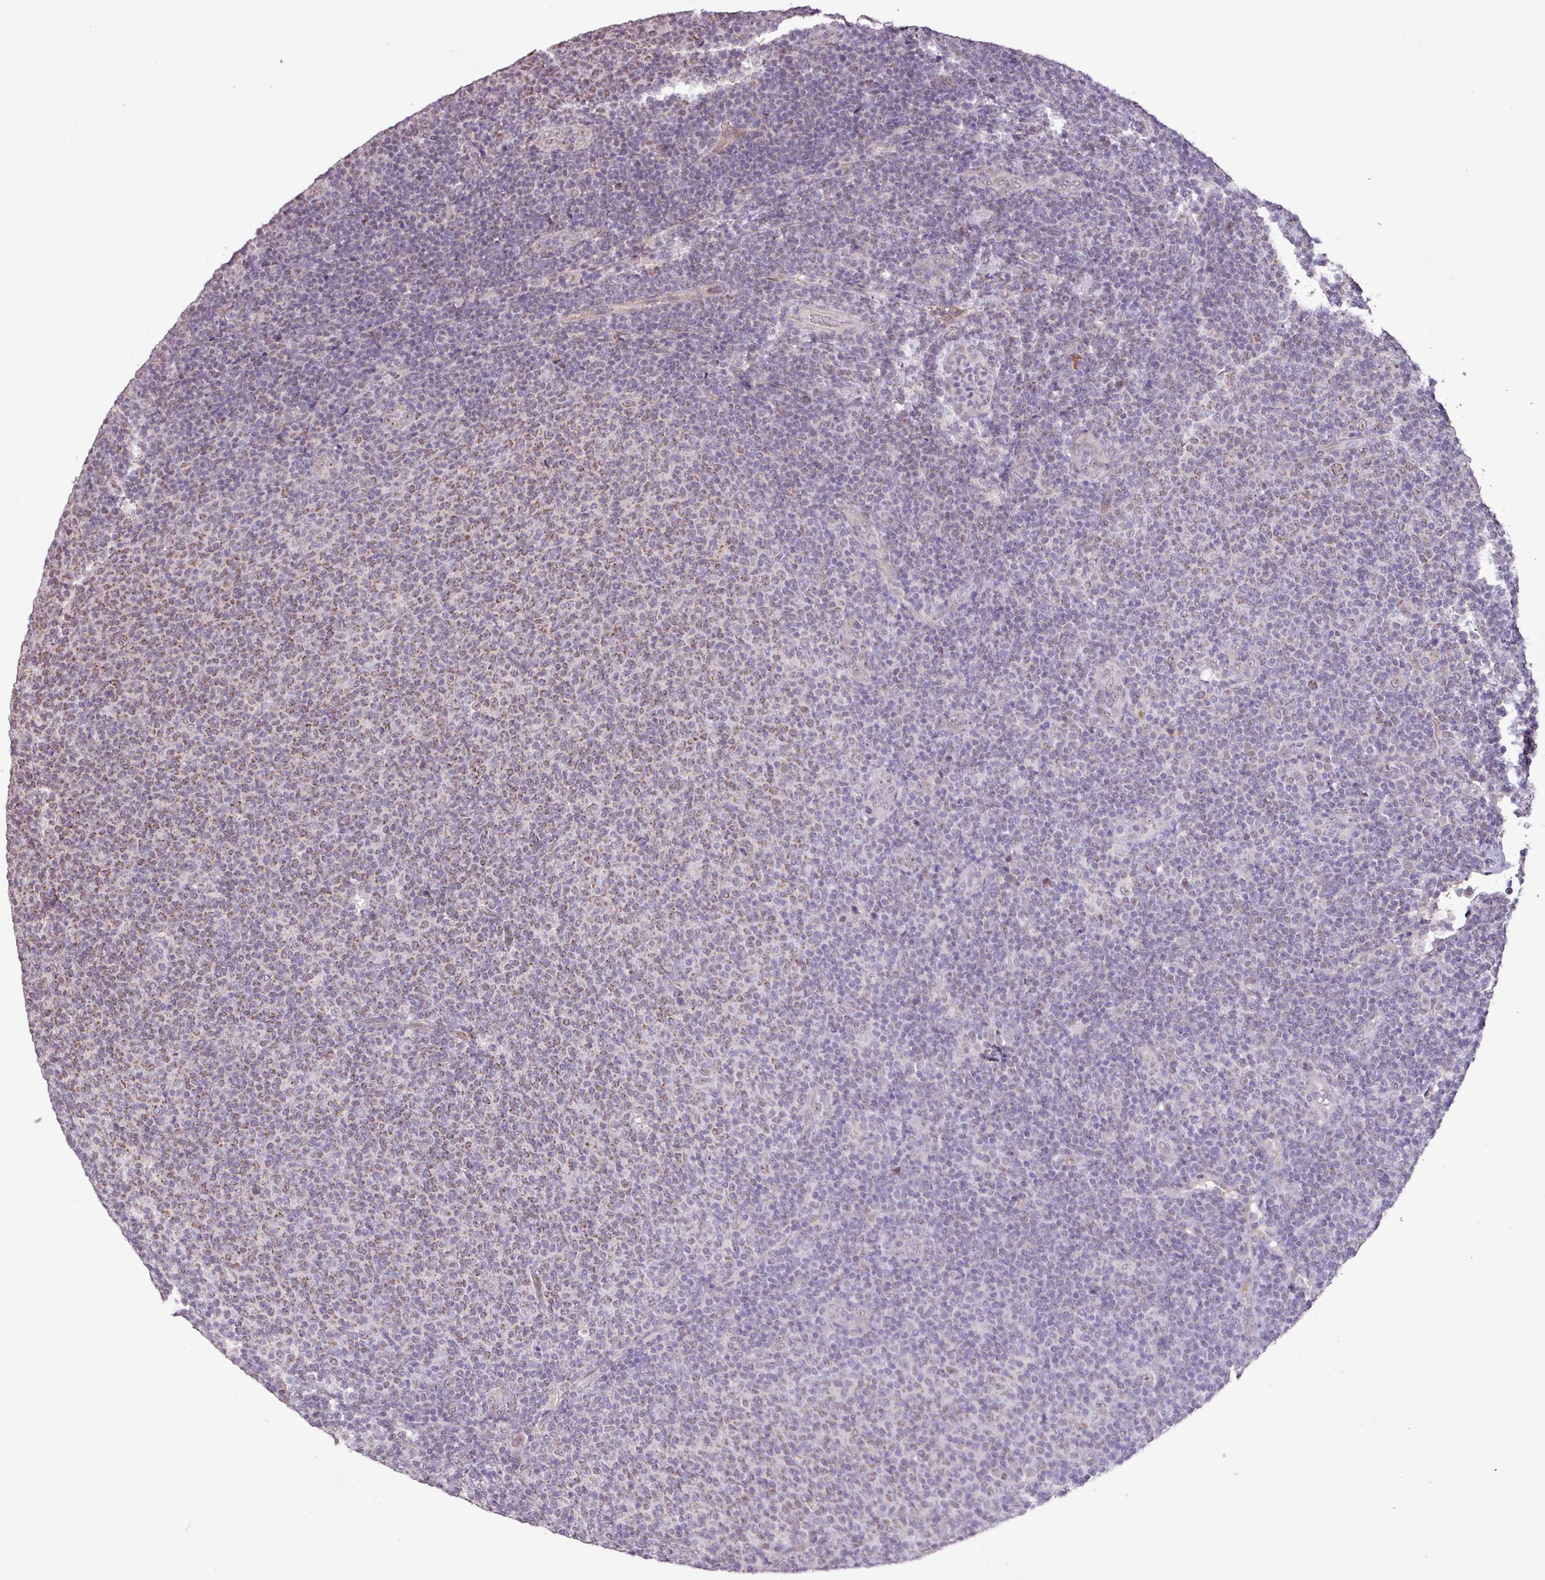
{"staining": {"intensity": "weak", "quantity": "<25%", "location": "cytoplasmic/membranous"}, "tissue": "lymphoma", "cell_type": "Tumor cells", "image_type": "cancer", "snomed": [{"axis": "morphology", "description": "Malignant lymphoma, non-Hodgkin's type, Low grade"}, {"axis": "topography", "description": "Lymph node"}], "caption": "An immunohistochemistry histopathology image of malignant lymphoma, non-Hodgkin's type (low-grade) is shown. There is no staining in tumor cells of malignant lymphoma, non-Hodgkin's type (low-grade). The staining is performed using DAB brown chromogen with nuclei counter-stained in using hematoxylin.", "gene": "L3MBTL3", "patient": {"sex": "male", "age": 66}}